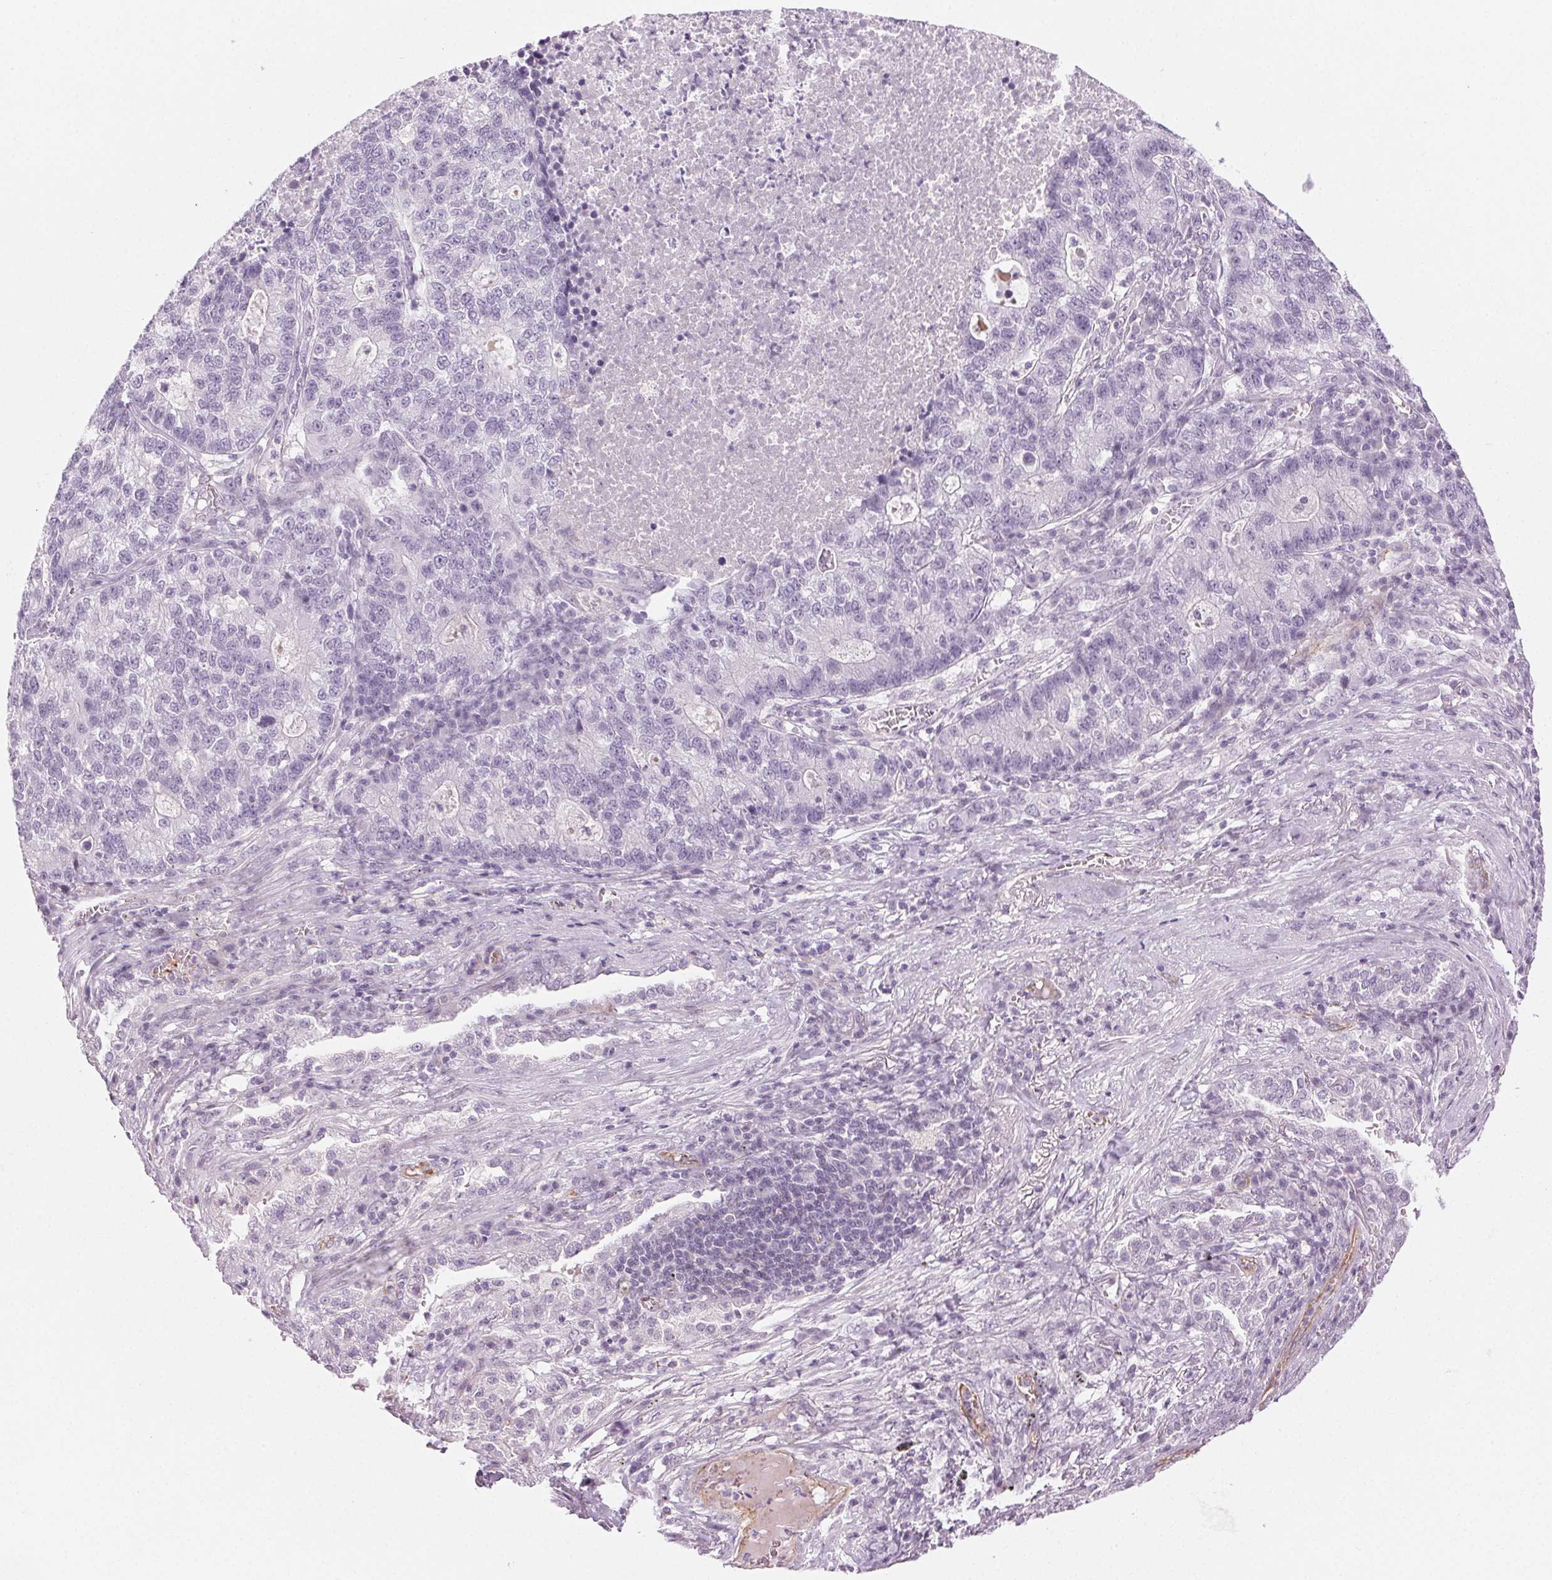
{"staining": {"intensity": "negative", "quantity": "none", "location": "none"}, "tissue": "lung cancer", "cell_type": "Tumor cells", "image_type": "cancer", "snomed": [{"axis": "morphology", "description": "Adenocarcinoma, NOS"}, {"axis": "topography", "description": "Lung"}], "caption": "IHC micrograph of lung cancer (adenocarcinoma) stained for a protein (brown), which reveals no positivity in tumor cells.", "gene": "AIF1L", "patient": {"sex": "male", "age": 57}}